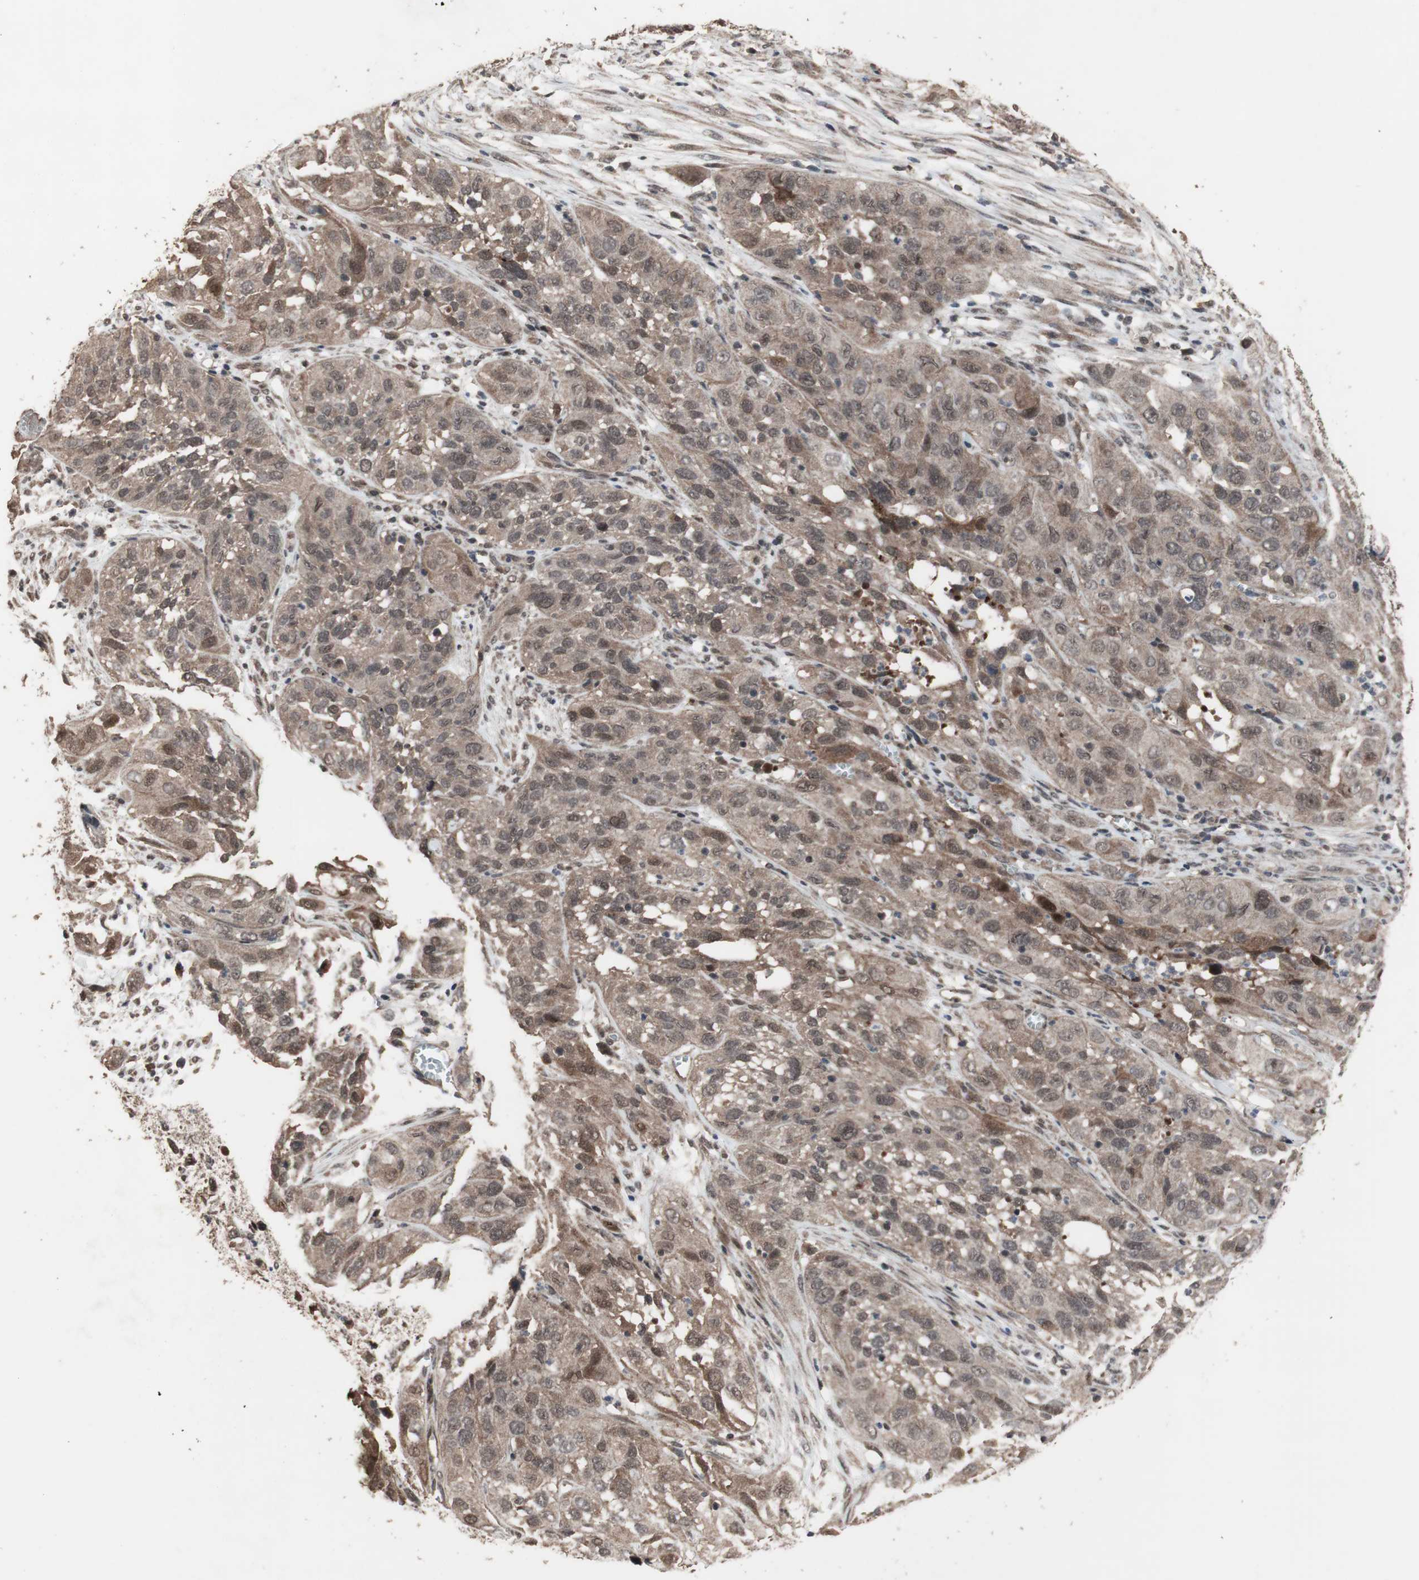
{"staining": {"intensity": "moderate", "quantity": ">75%", "location": "cytoplasmic/membranous"}, "tissue": "cervical cancer", "cell_type": "Tumor cells", "image_type": "cancer", "snomed": [{"axis": "morphology", "description": "Squamous cell carcinoma, NOS"}, {"axis": "topography", "description": "Cervix"}], "caption": "IHC micrograph of human cervical cancer (squamous cell carcinoma) stained for a protein (brown), which demonstrates medium levels of moderate cytoplasmic/membranous positivity in about >75% of tumor cells.", "gene": "KANSL1", "patient": {"sex": "female", "age": 32}}